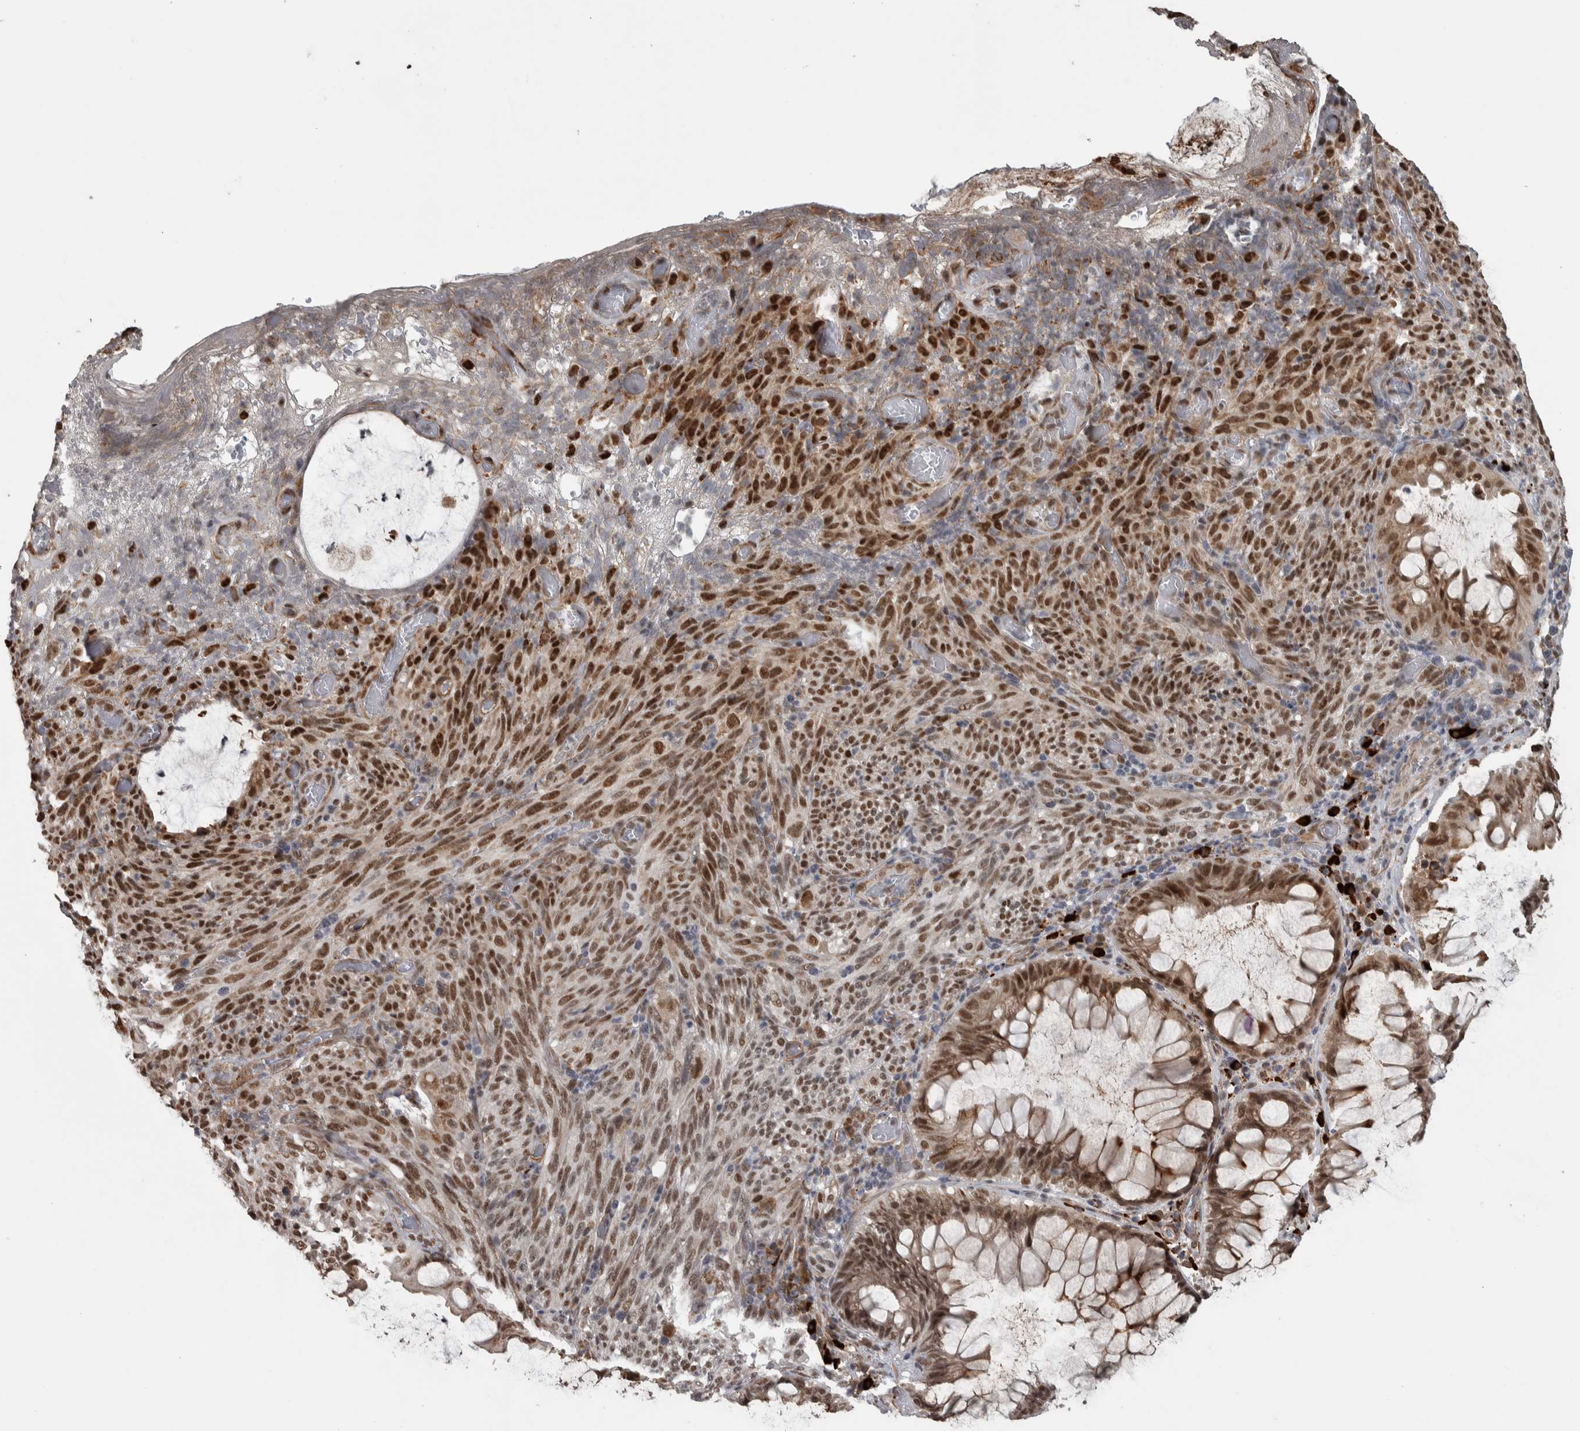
{"staining": {"intensity": "strong", "quantity": ">75%", "location": "nuclear"}, "tissue": "melanoma", "cell_type": "Tumor cells", "image_type": "cancer", "snomed": [{"axis": "morphology", "description": "Malignant melanoma, NOS"}, {"axis": "topography", "description": "Rectum"}], "caption": "Tumor cells reveal high levels of strong nuclear positivity in approximately >75% of cells in human malignant melanoma.", "gene": "DDX42", "patient": {"sex": "female", "age": 81}}